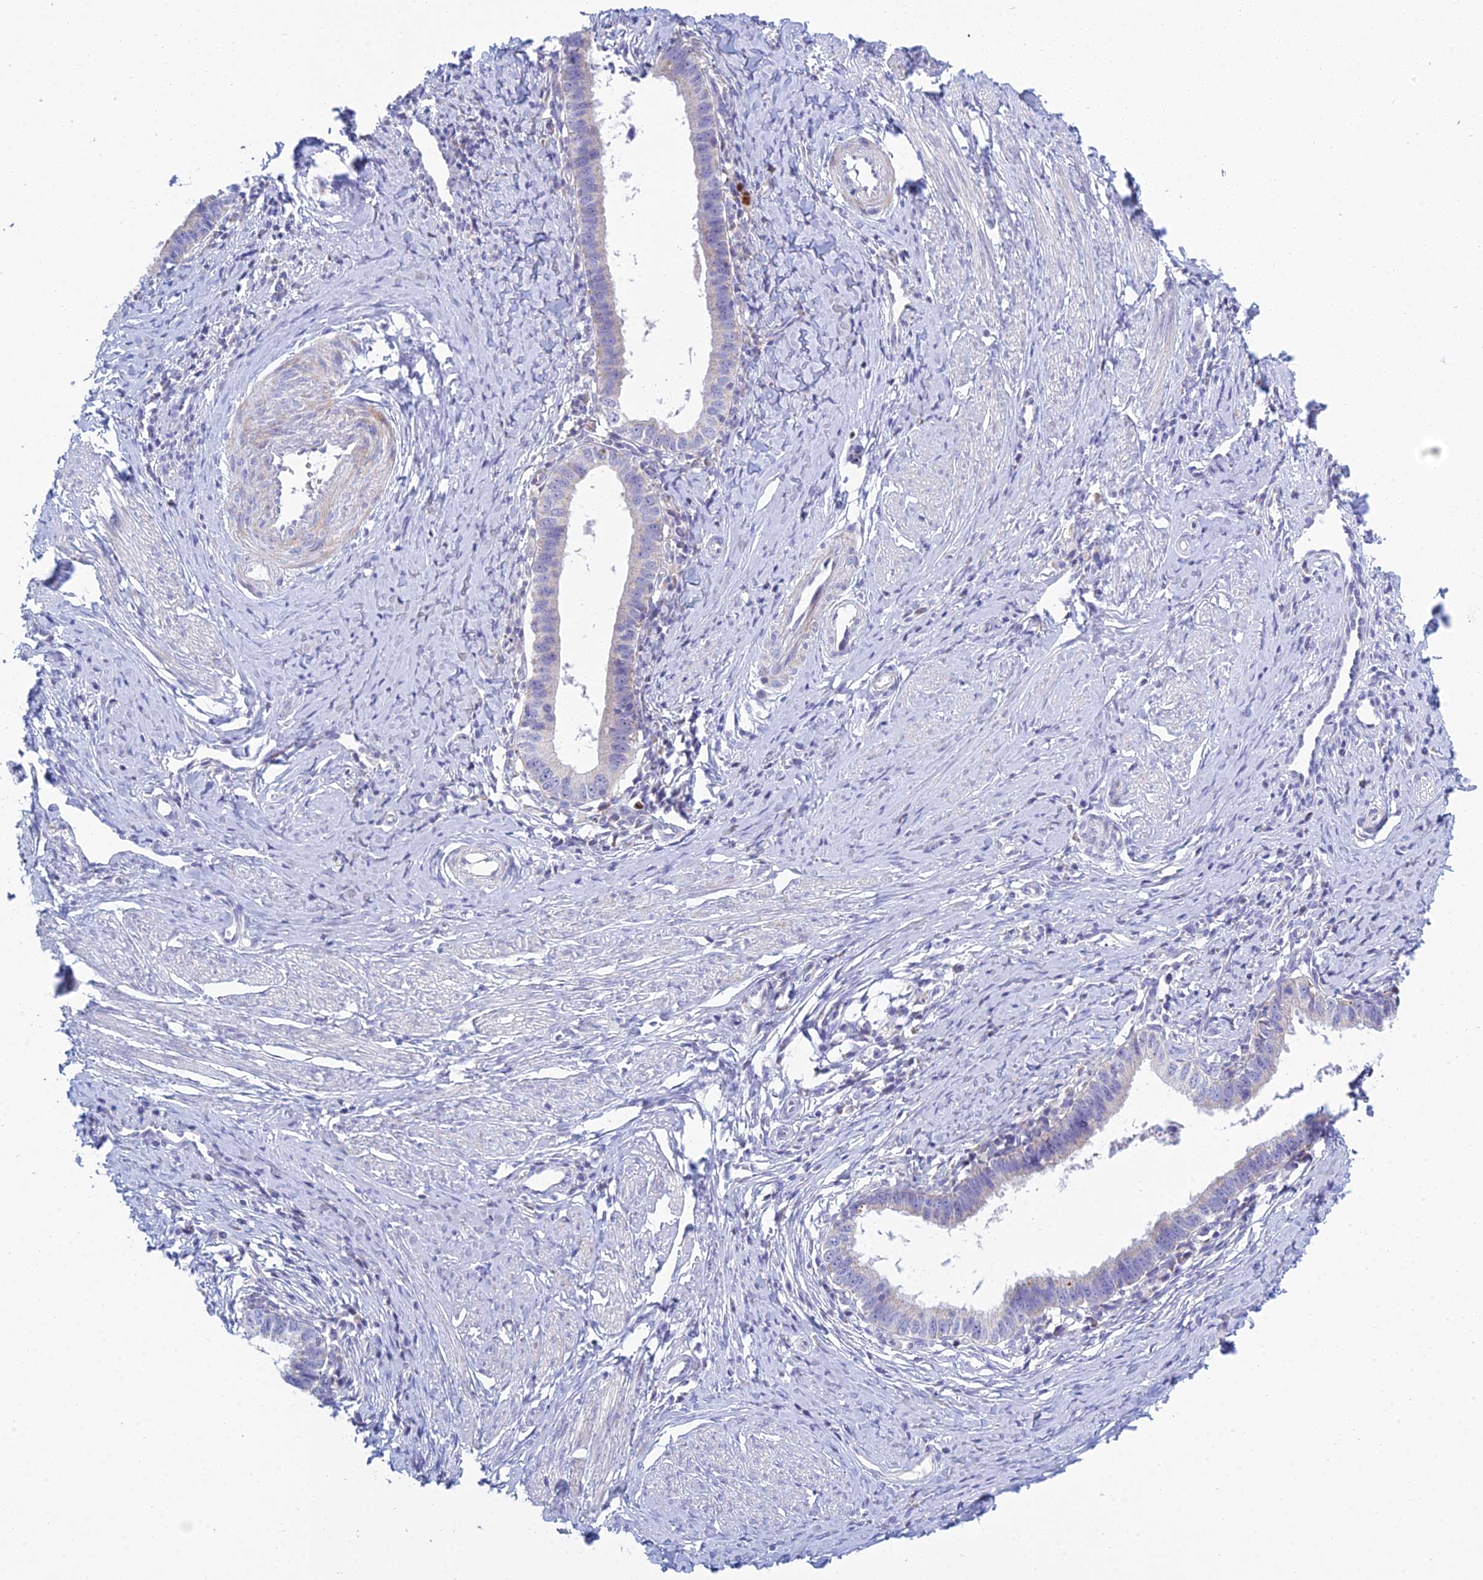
{"staining": {"intensity": "negative", "quantity": "none", "location": "none"}, "tissue": "cervical cancer", "cell_type": "Tumor cells", "image_type": "cancer", "snomed": [{"axis": "morphology", "description": "Adenocarcinoma, NOS"}, {"axis": "topography", "description": "Cervix"}], "caption": "Tumor cells are negative for brown protein staining in adenocarcinoma (cervical).", "gene": "PRR13", "patient": {"sex": "female", "age": 36}}